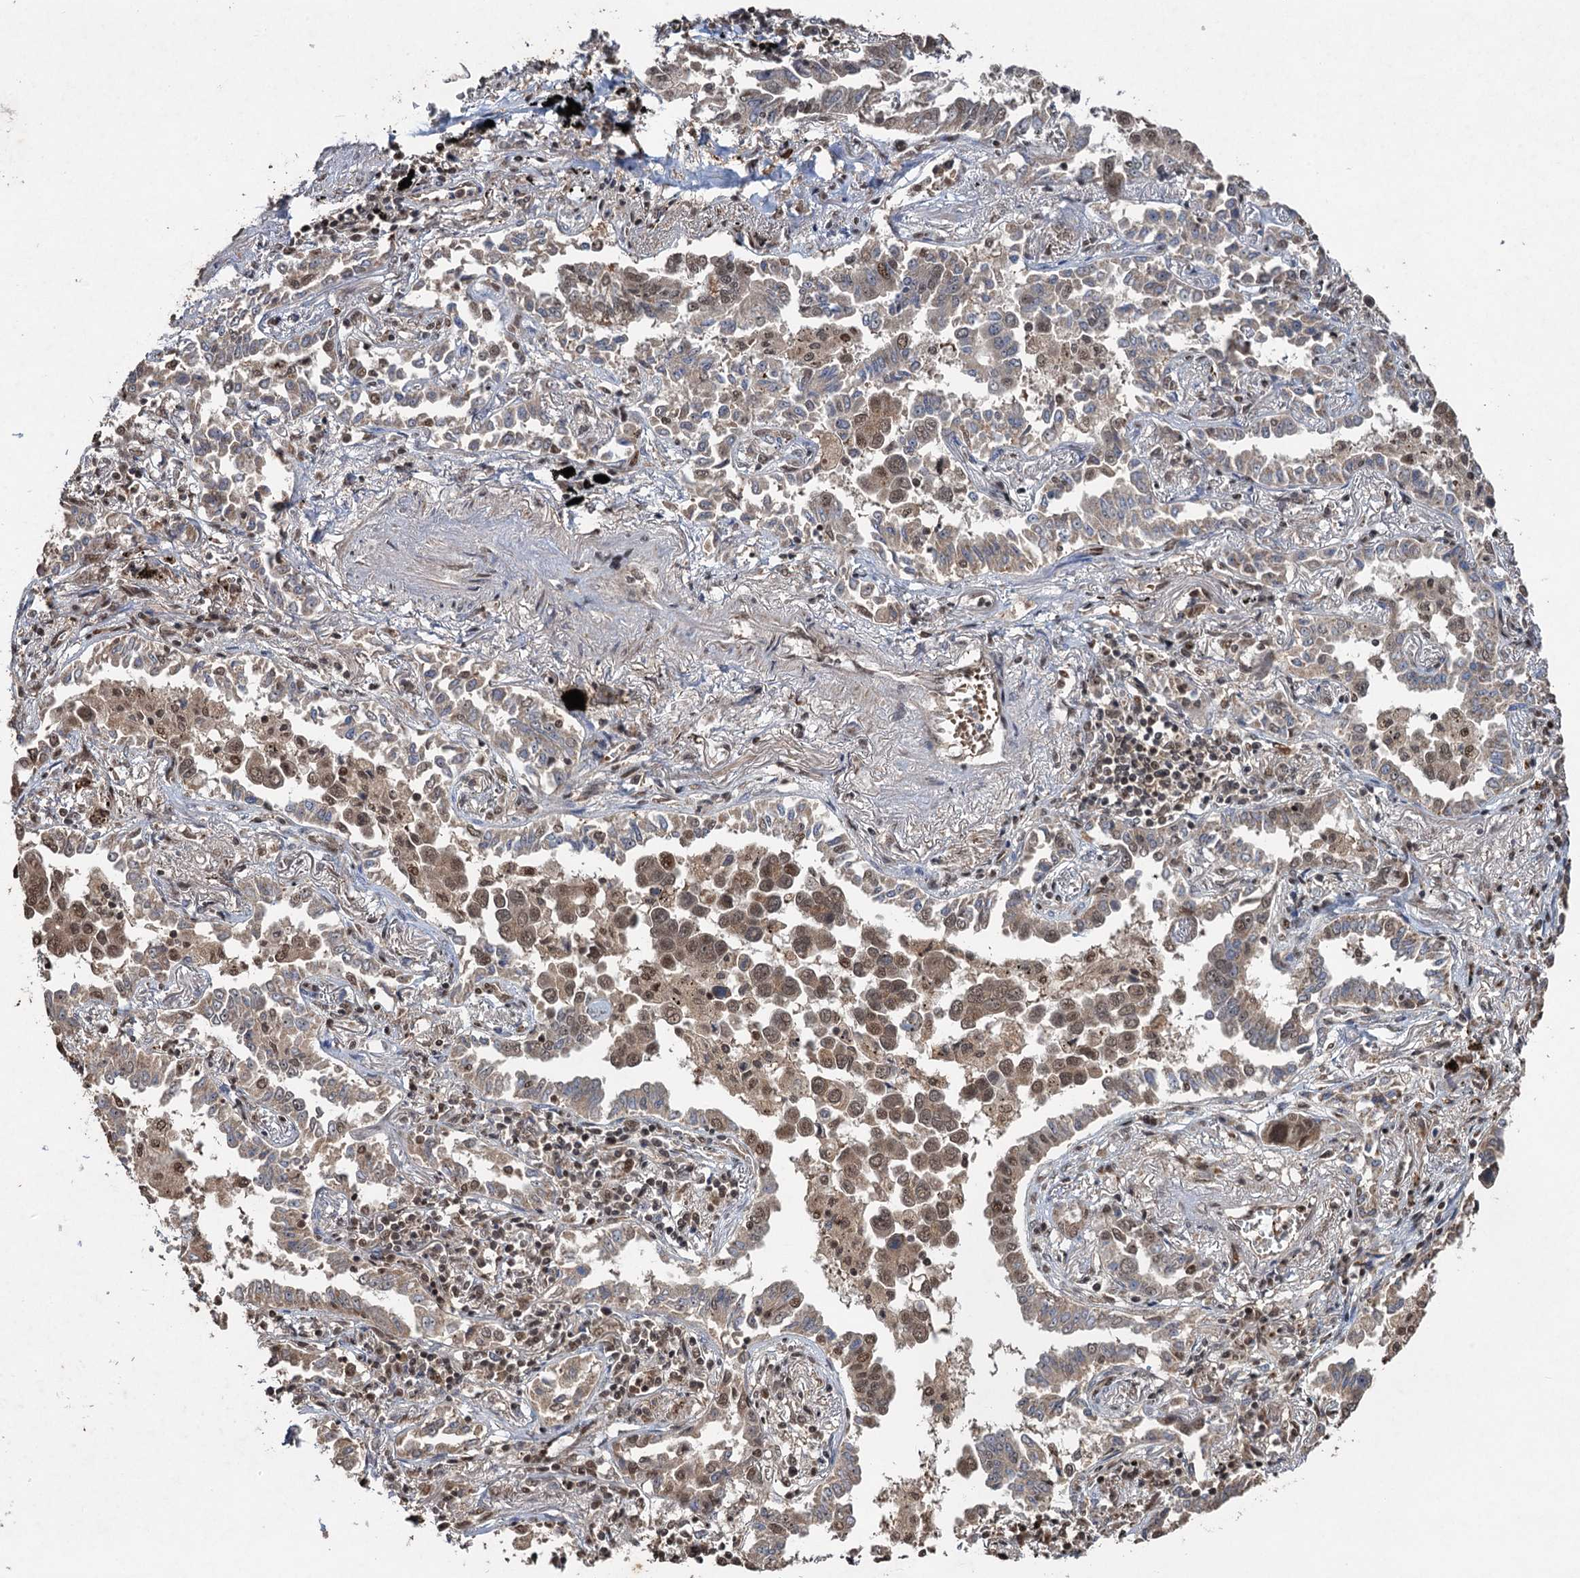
{"staining": {"intensity": "moderate", "quantity": "25%-75%", "location": "cytoplasmic/membranous,nuclear"}, "tissue": "lung cancer", "cell_type": "Tumor cells", "image_type": "cancer", "snomed": [{"axis": "morphology", "description": "Adenocarcinoma, NOS"}, {"axis": "topography", "description": "Lung"}], "caption": "Lung cancer tissue reveals moderate cytoplasmic/membranous and nuclear positivity in approximately 25%-75% of tumor cells, visualized by immunohistochemistry.", "gene": "REP15", "patient": {"sex": "male", "age": 67}}